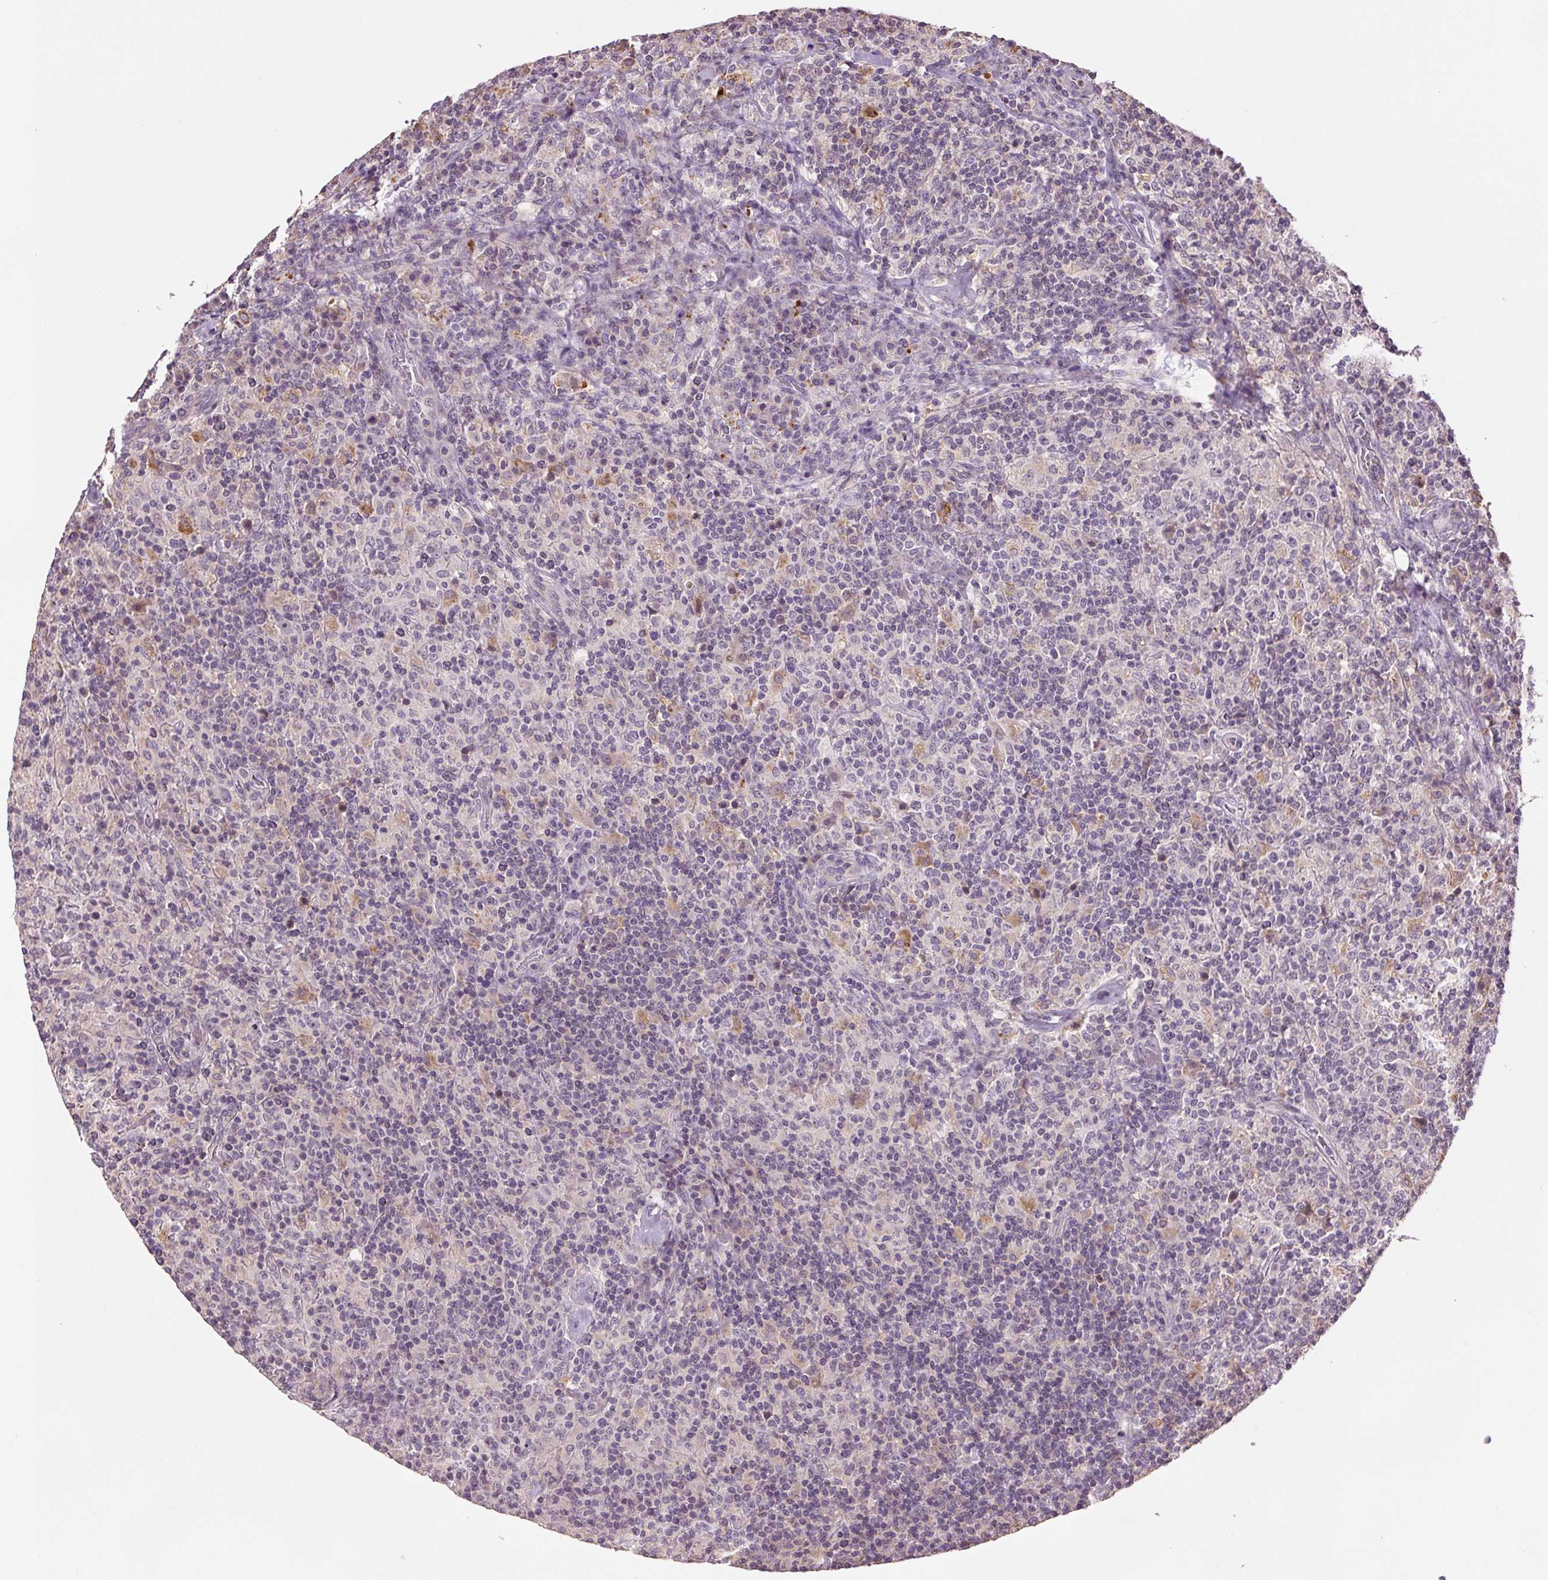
{"staining": {"intensity": "negative", "quantity": "none", "location": "none"}, "tissue": "lymphoma", "cell_type": "Tumor cells", "image_type": "cancer", "snomed": [{"axis": "morphology", "description": "Hodgkin's disease, NOS"}, {"axis": "topography", "description": "Lymph node"}], "caption": "Immunohistochemistry (IHC) of human Hodgkin's disease reveals no expression in tumor cells.", "gene": "TMEM253", "patient": {"sex": "male", "age": 70}}